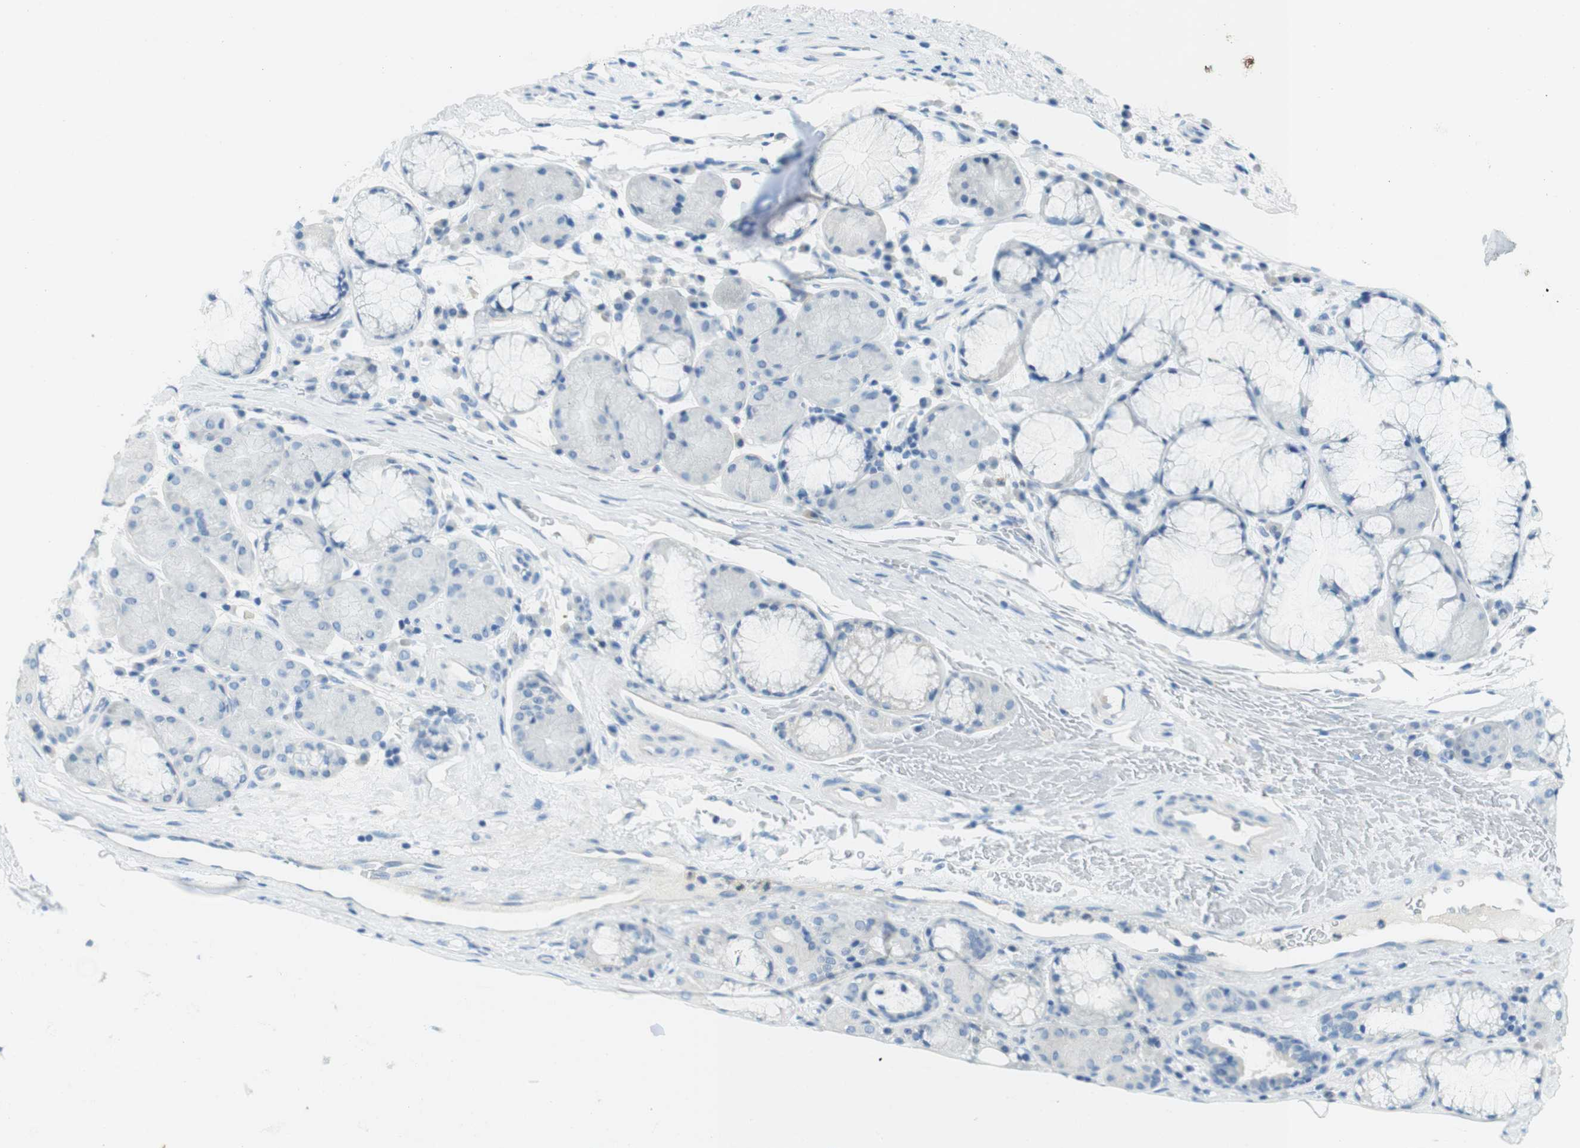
{"staining": {"intensity": "negative", "quantity": "none", "location": "none"}, "tissue": "bronchus", "cell_type": "Respiratory epithelial cells", "image_type": "normal", "snomed": [{"axis": "morphology", "description": "Normal tissue, NOS"}, {"axis": "topography", "description": "Bronchus"}], "caption": "Respiratory epithelial cells are negative for protein expression in normal human bronchus. (Stains: DAB (3,3'-diaminobenzidine) immunohistochemistry with hematoxylin counter stain, Microscopy: brightfield microscopy at high magnification).", "gene": "CD320", "patient": {"sex": "female", "age": 54}}